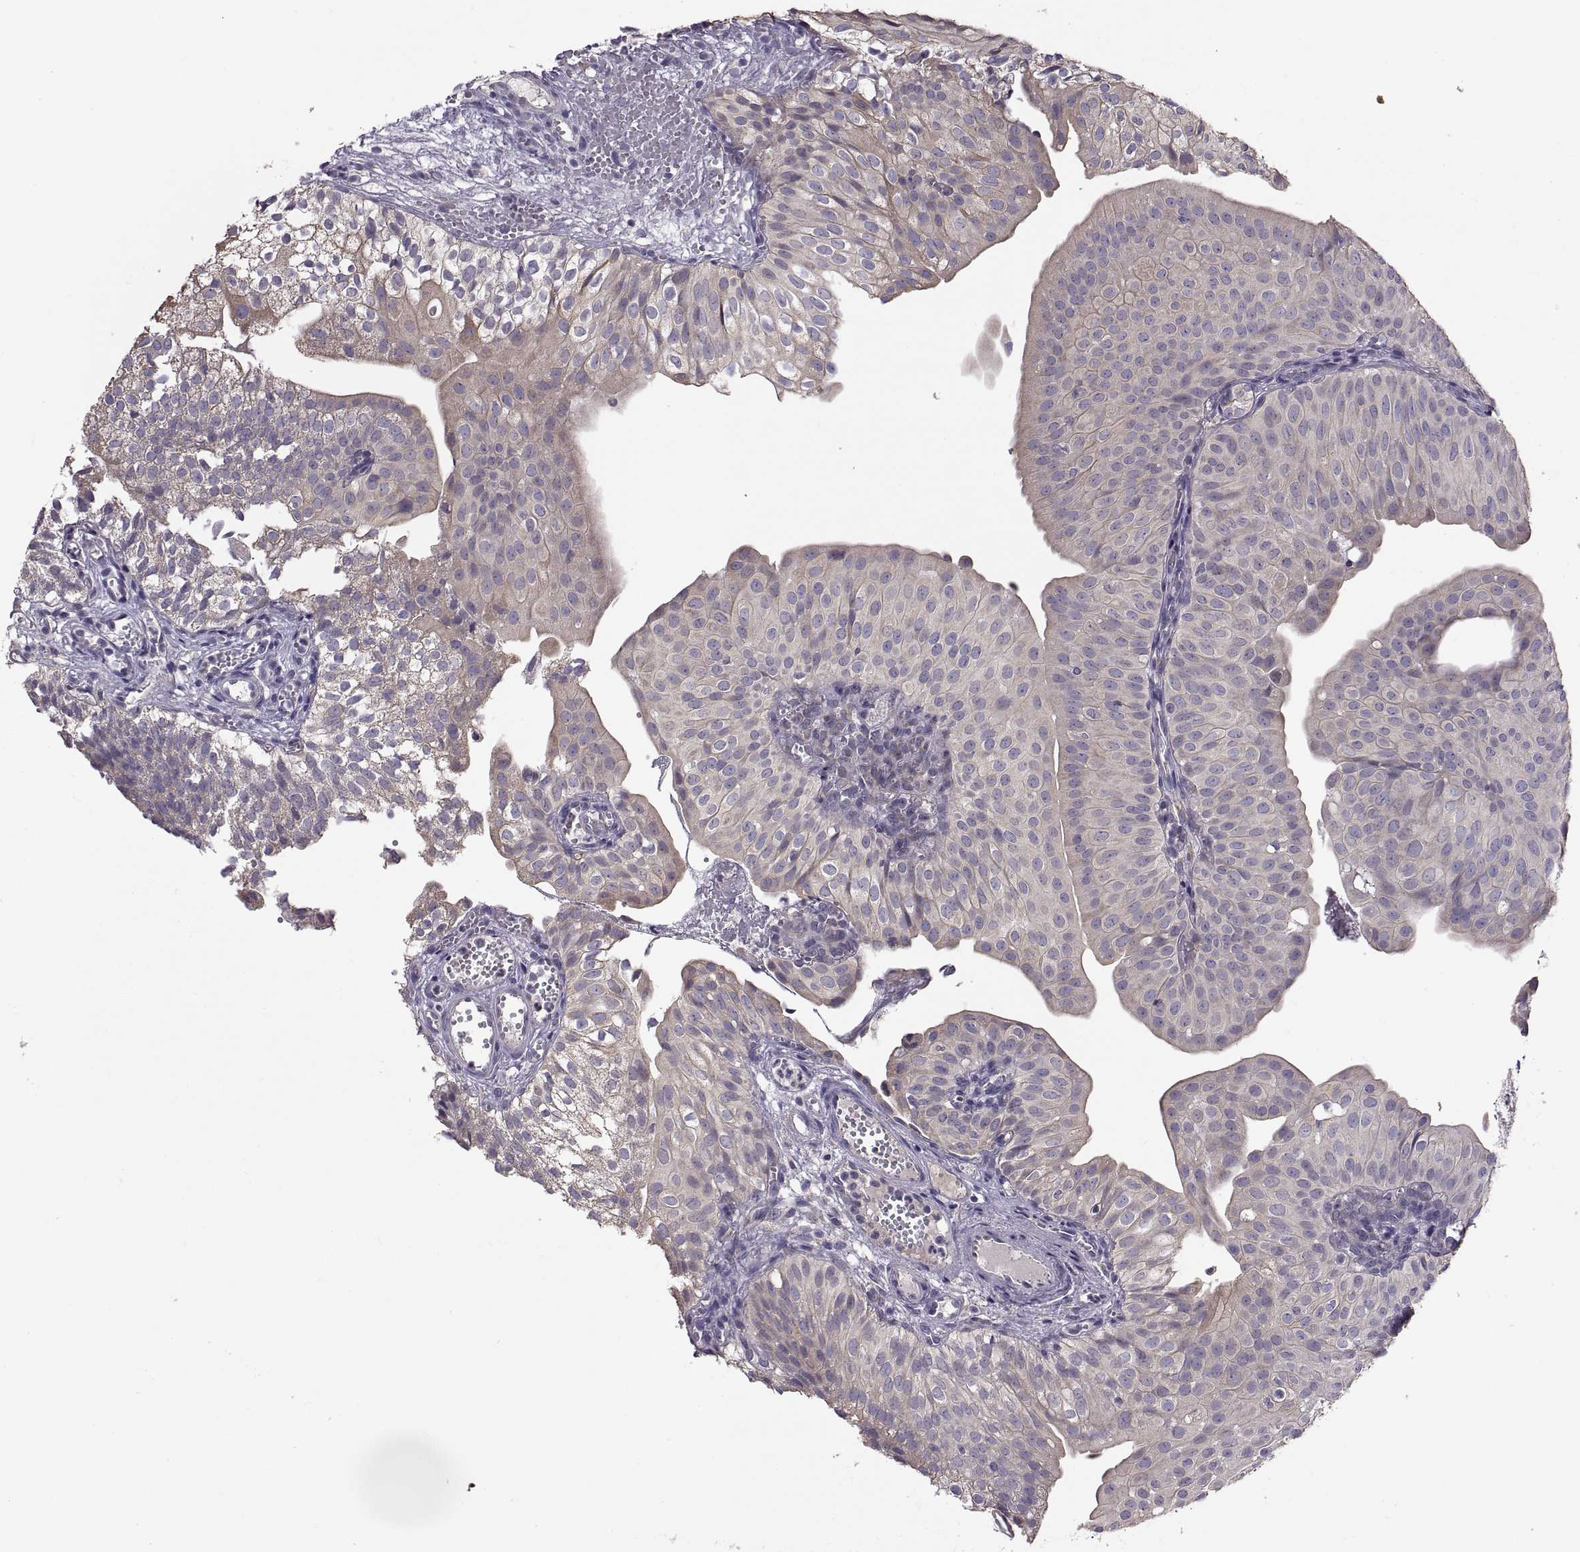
{"staining": {"intensity": "weak", "quantity": ">75%", "location": "cytoplasmic/membranous"}, "tissue": "urothelial cancer", "cell_type": "Tumor cells", "image_type": "cancer", "snomed": [{"axis": "morphology", "description": "Urothelial carcinoma, Low grade"}, {"axis": "topography", "description": "Urinary bladder"}], "caption": "Approximately >75% of tumor cells in low-grade urothelial carcinoma demonstrate weak cytoplasmic/membranous protein positivity as visualized by brown immunohistochemical staining.", "gene": "ACSBG2", "patient": {"sex": "male", "age": 72}}